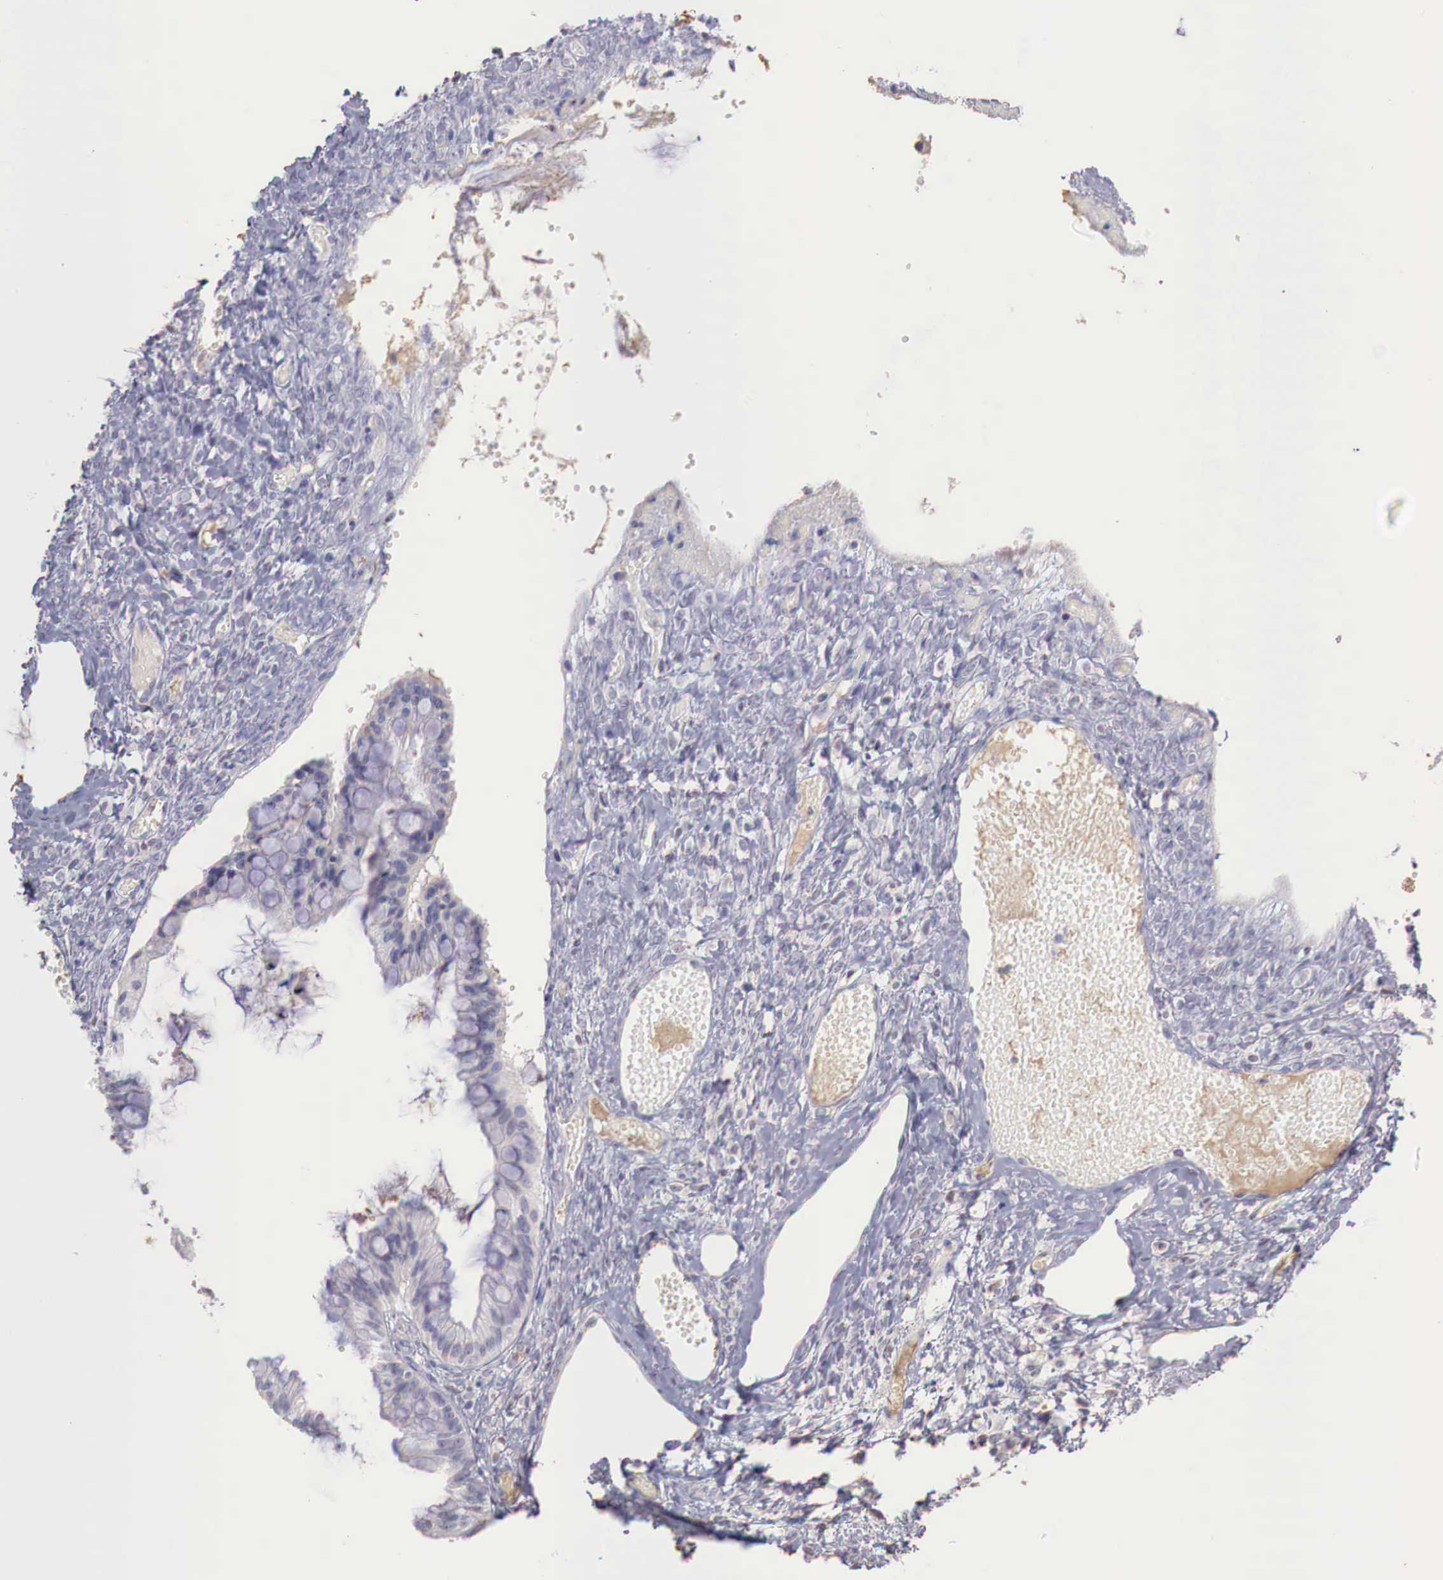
{"staining": {"intensity": "negative", "quantity": "none", "location": "none"}, "tissue": "ovarian cancer", "cell_type": "Tumor cells", "image_type": "cancer", "snomed": [{"axis": "morphology", "description": "Cystadenocarcinoma, mucinous, NOS"}, {"axis": "topography", "description": "Ovary"}], "caption": "Tumor cells are negative for protein expression in human ovarian cancer.", "gene": "XPNPEP2", "patient": {"sex": "female", "age": 57}}